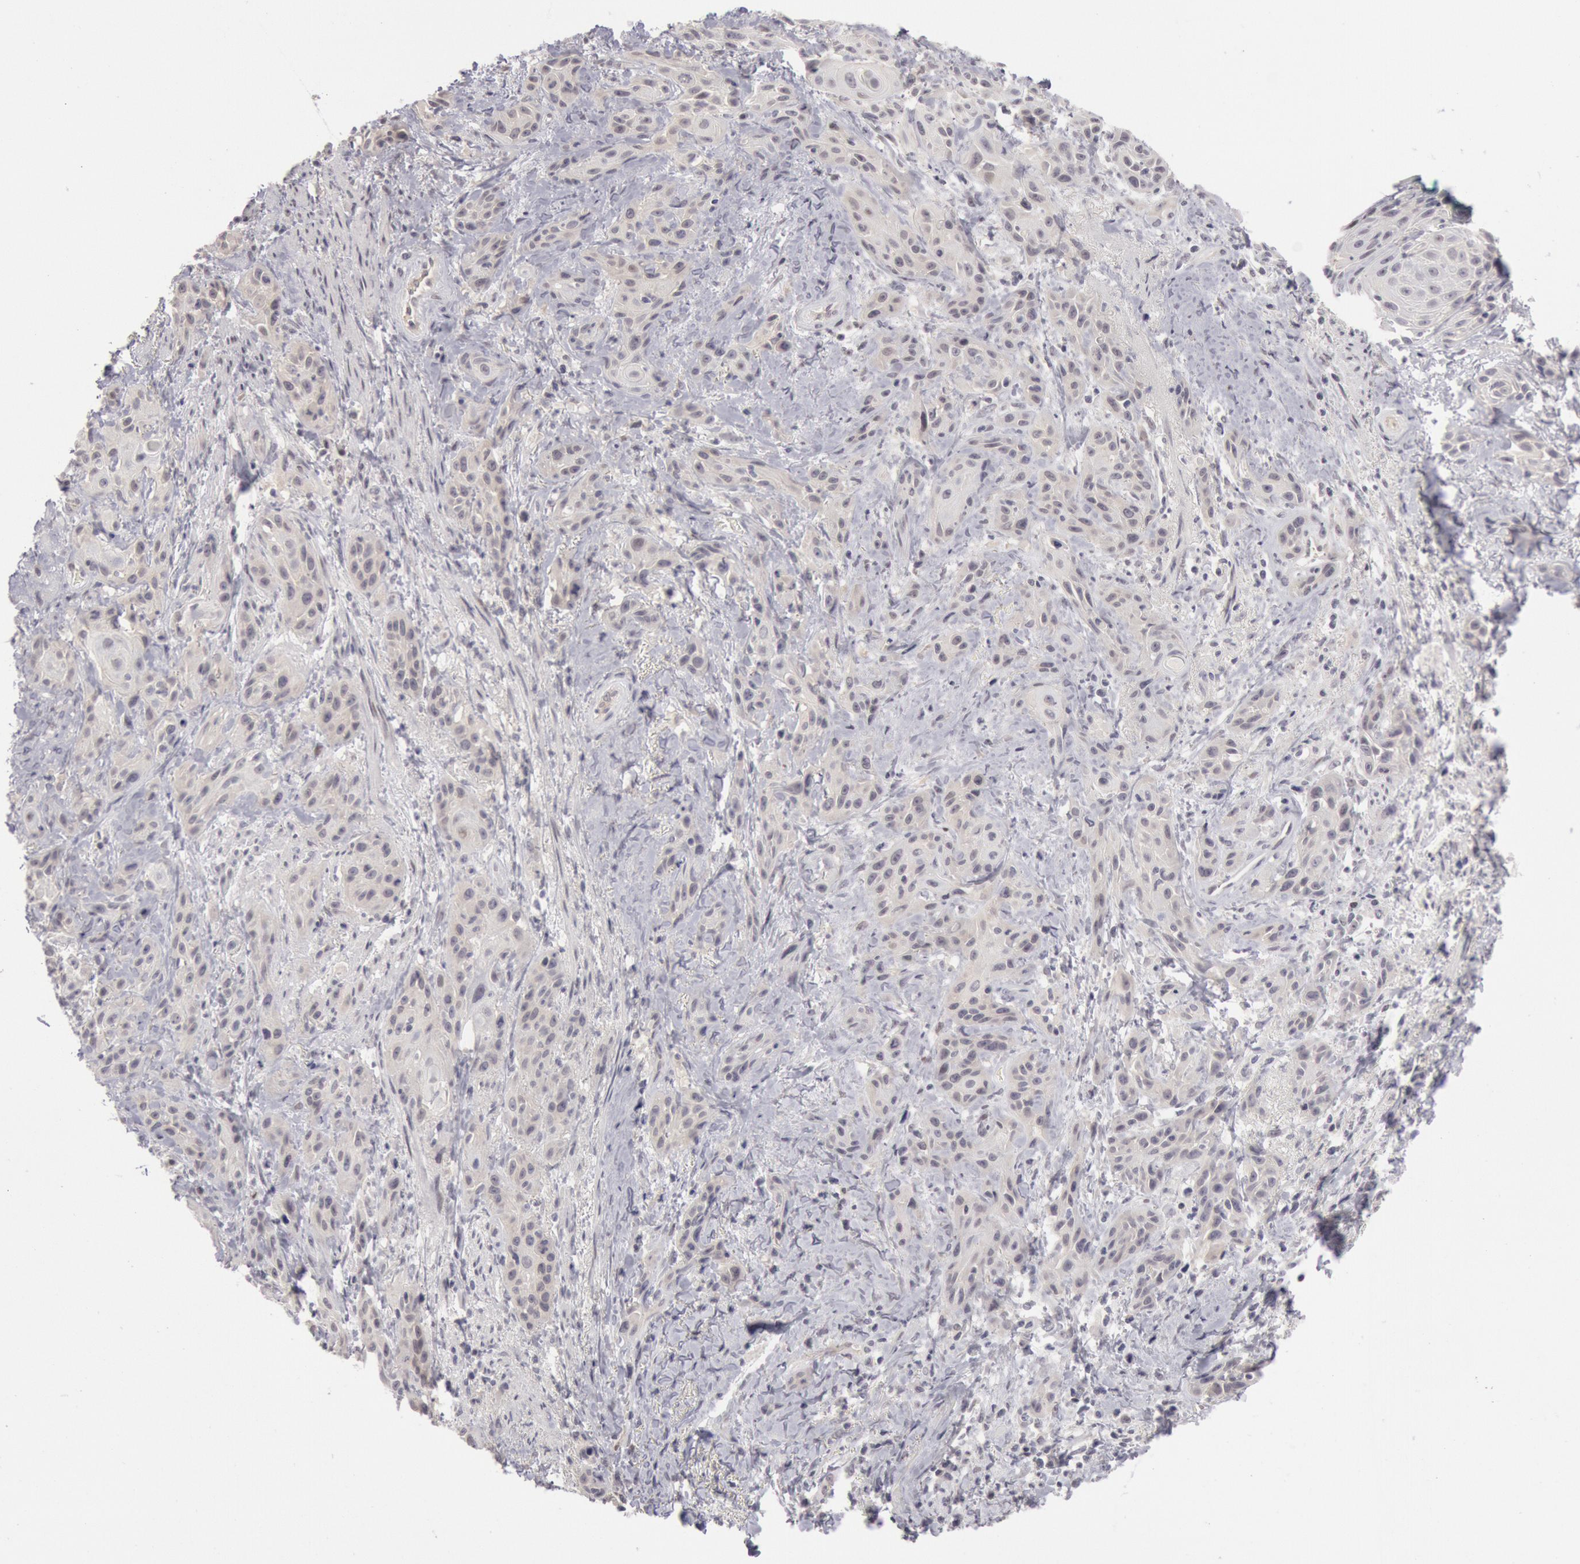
{"staining": {"intensity": "negative", "quantity": "none", "location": "none"}, "tissue": "skin cancer", "cell_type": "Tumor cells", "image_type": "cancer", "snomed": [{"axis": "morphology", "description": "Squamous cell carcinoma, NOS"}, {"axis": "topography", "description": "Skin"}, {"axis": "topography", "description": "Anal"}], "caption": "Immunohistochemistry (IHC) of human skin cancer (squamous cell carcinoma) displays no positivity in tumor cells.", "gene": "JOSD1", "patient": {"sex": "male", "age": 64}}